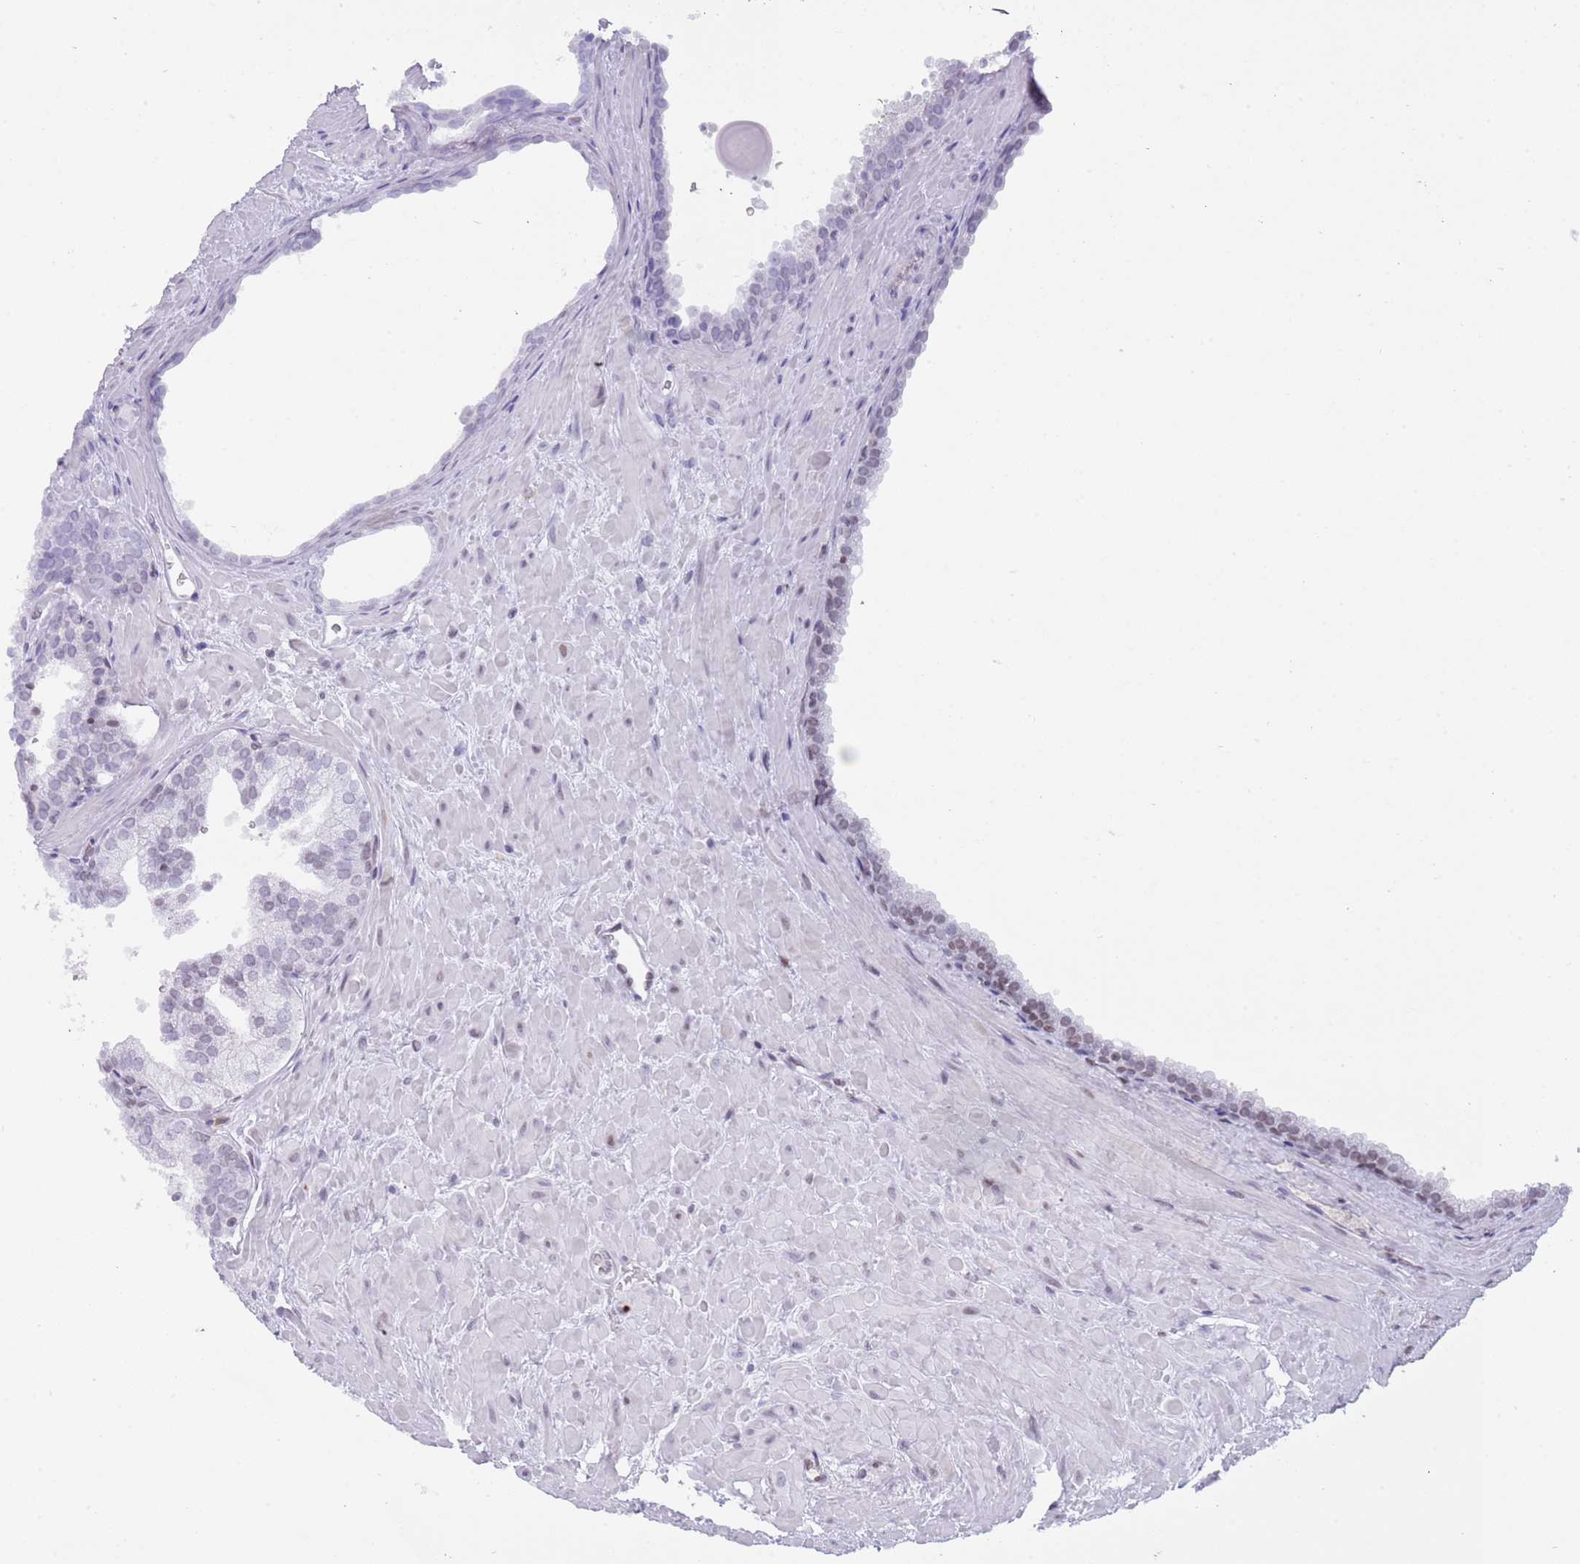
{"staining": {"intensity": "negative", "quantity": "none", "location": "none"}, "tissue": "prostate cancer", "cell_type": "Tumor cells", "image_type": "cancer", "snomed": [{"axis": "morphology", "description": "Adenocarcinoma, High grade"}, {"axis": "topography", "description": "Prostate"}], "caption": "Prostate adenocarcinoma (high-grade) stained for a protein using immunohistochemistry (IHC) displays no expression tumor cells.", "gene": "HDAC8", "patient": {"sex": "male", "age": 66}}